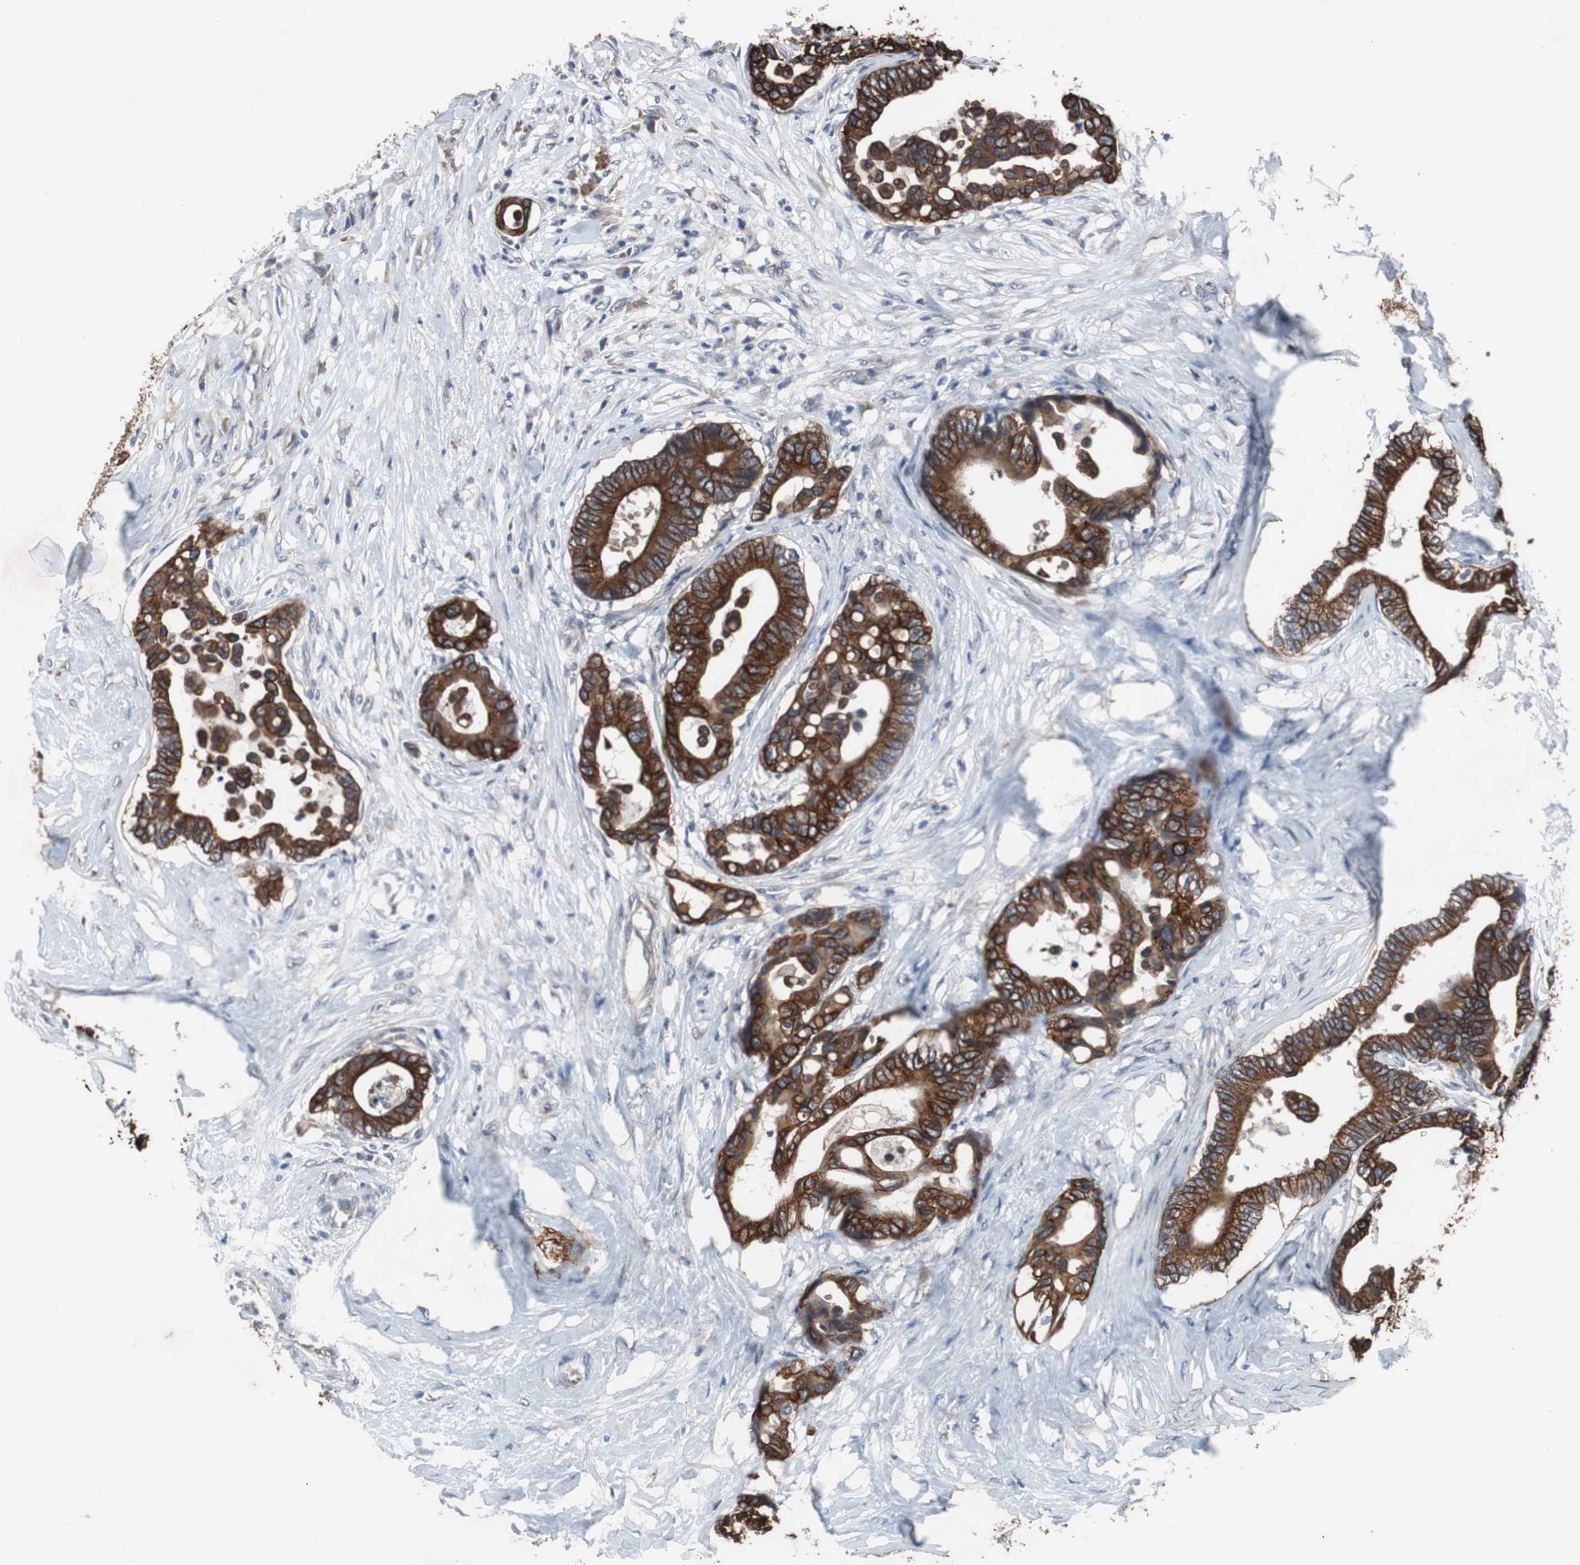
{"staining": {"intensity": "strong", "quantity": ">75%", "location": "cytoplasmic/membranous"}, "tissue": "colorectal cancer", "cell_type": "Tumor cells", "image_type": "cancer", "snomed": [{"axis": "morphology", "description": "Normal tissue, NOS"}, {"axis": "morphology", "description": "Adenocarcinoma, NOS"}, {"axis": "topography", "description": "Colon"}], "caption": "There is high levels of strong cytoplasmic/membranous staining in tumor cells of colorectal cancer (adenocarcinoma), as demonstrated by immunohistochemical staining (brown color).", "gene": "USP10", "patient": {"sex": "male", "age": 82}}